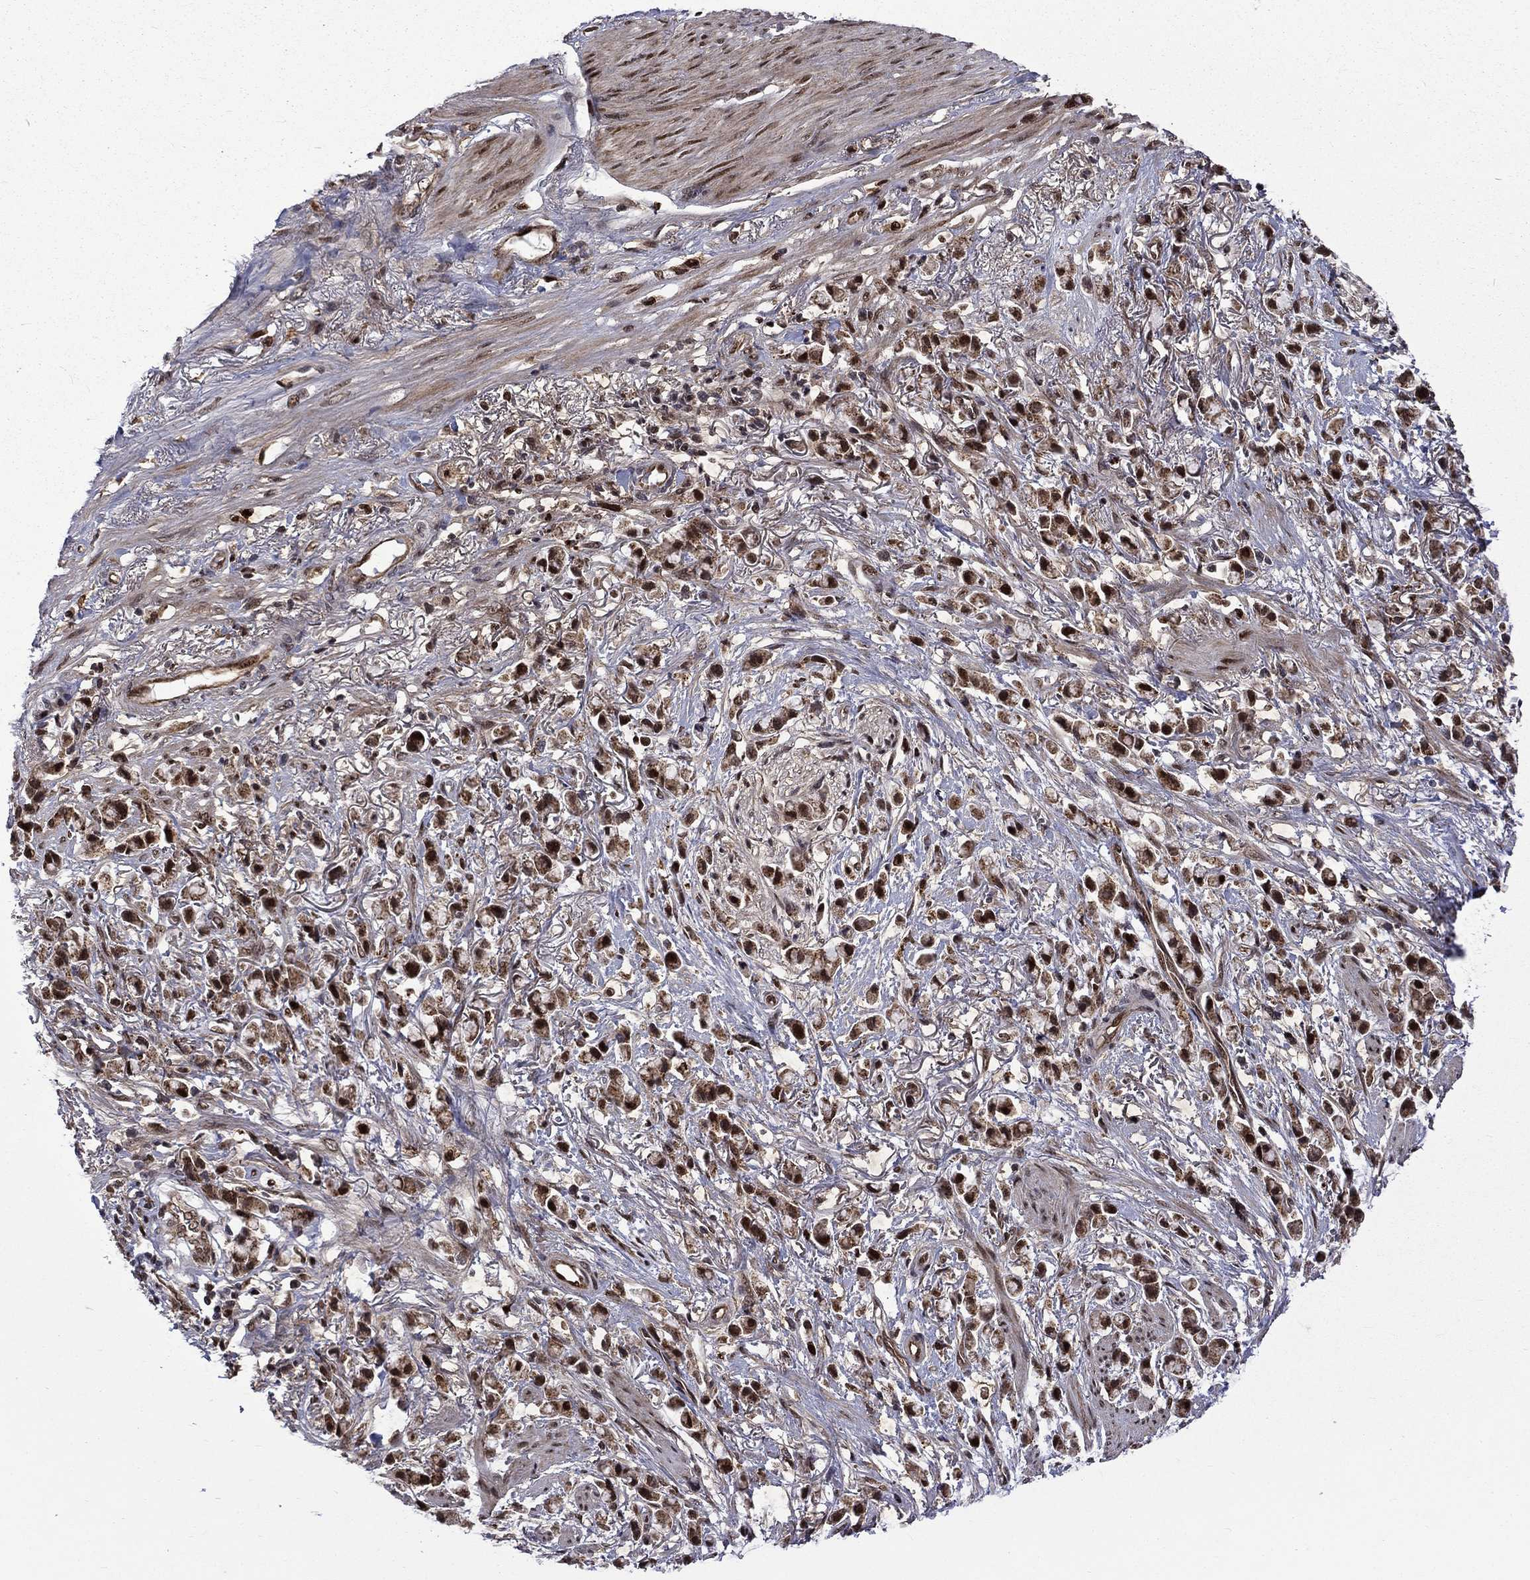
{"staining": {"intensity": "strong", "quantity": ">75%", "location": "nuclear"}, "tissue": "stomach cancer", "cell_type": "Tumor cells", "image_type": "cancer", "snomed": [{"axis": "morphology", "description": "Adenocarcinoma, NOS"}, {"axis": "topography", "description": "Stomach"}], "caption": "The immunohistochemical stain highlights strong nuclear staining in tumor cells of adenocarcinoma (stomach) tissue. (IHC, brightfield microscopy, high magnification).", "gene": "KPNA3", "patient": {"sex": "female", "age": 81}}